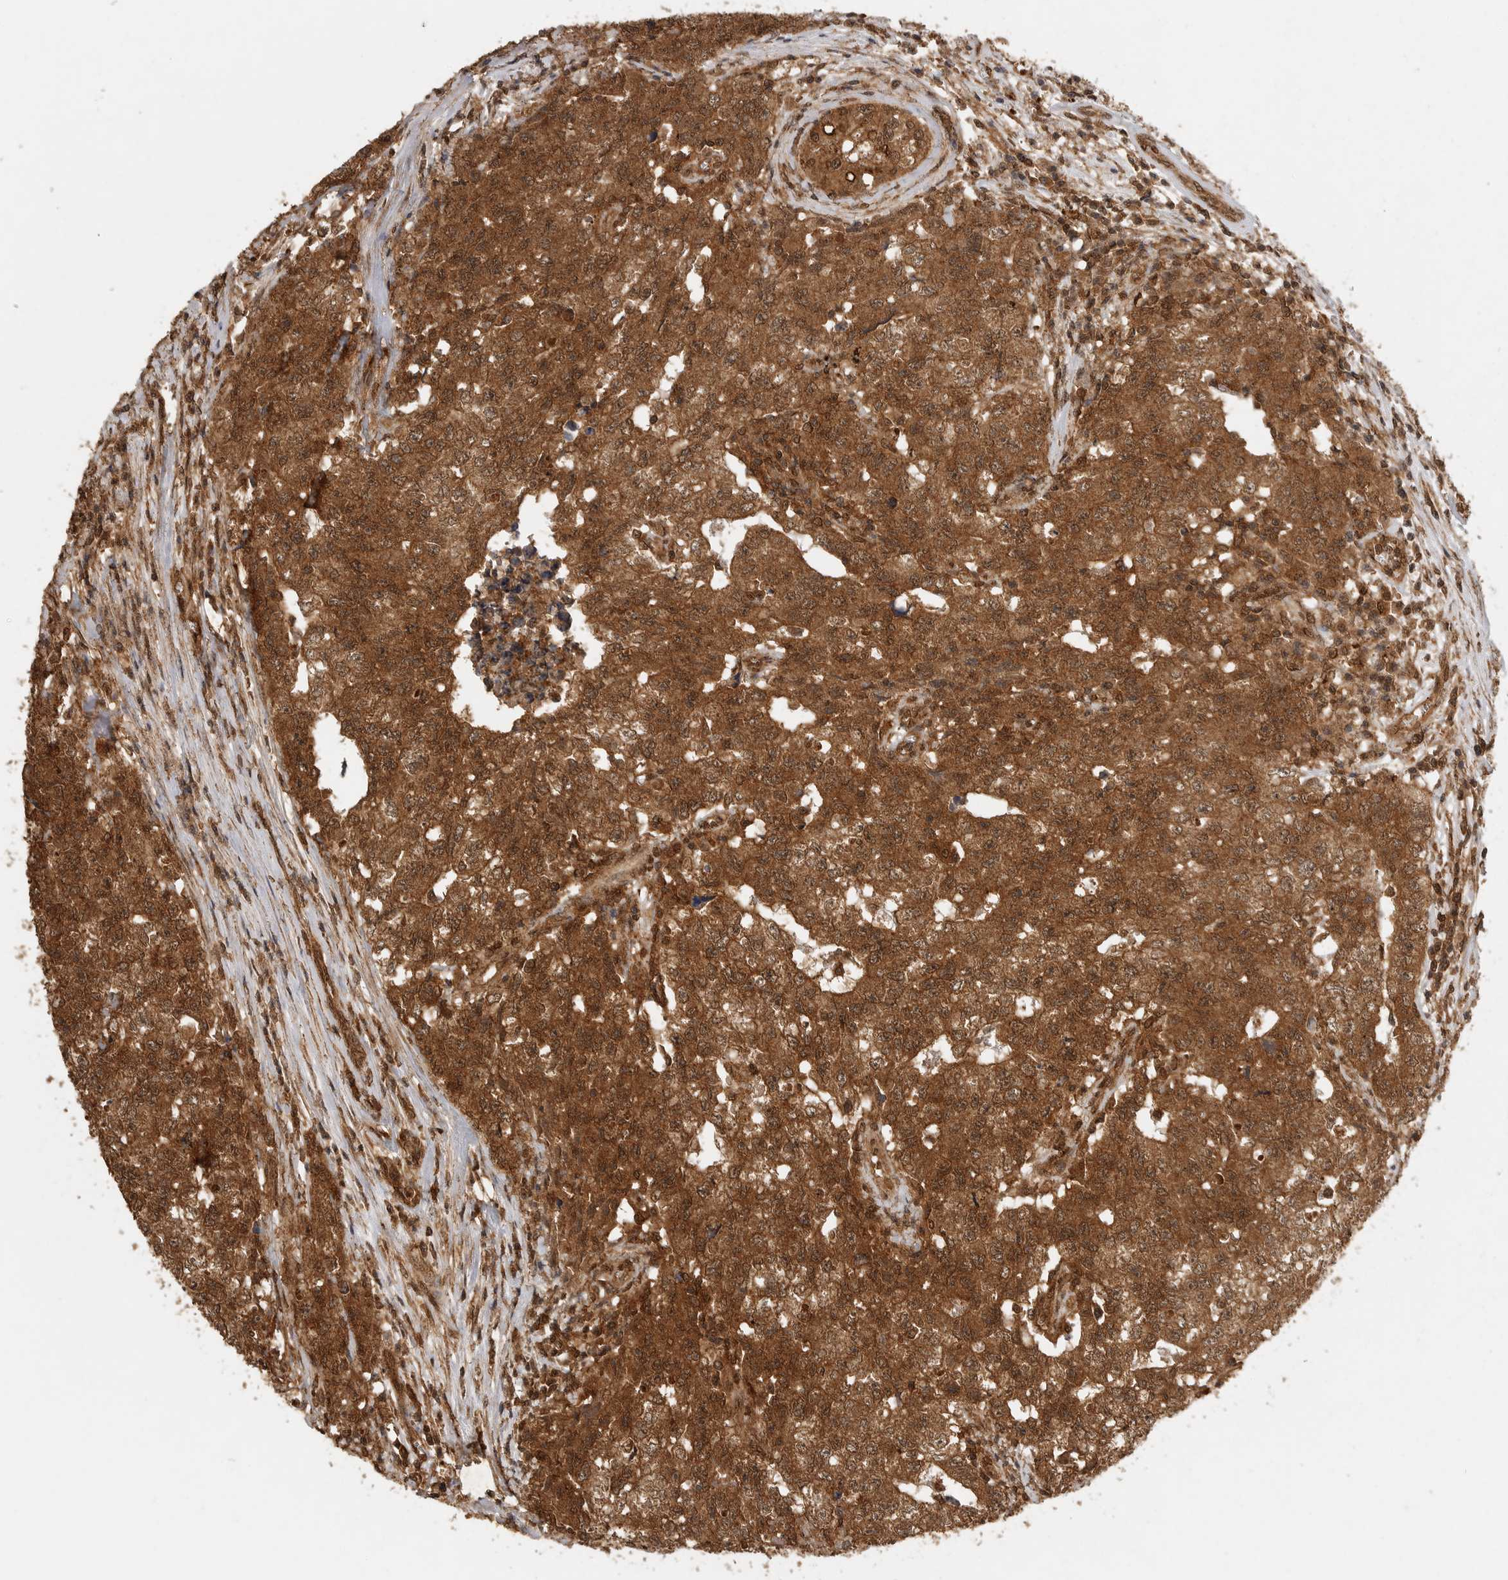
{"staining": {"intensity": "moderate", "quantity": ">75%", "location": "cytoplasmic/membranous,nuclear"}, "tissue": "testis cancer", "cell_type": "Tumor cells", "image_type": "cancer", "snomed": [{"axis": "morphology", "description": "Carcinoma, Embryonal, NOS"}, {"axis": "topography", "description": "Testis"}], "caption": "Testis cancer stained for a protein (brown) displays moderate cytoplasmic/membranous and nuclear positive expression in approximately >75% of tumor cells.", "gene": "ICOSLG", "patient": {"sex": "male", "age": 28}}